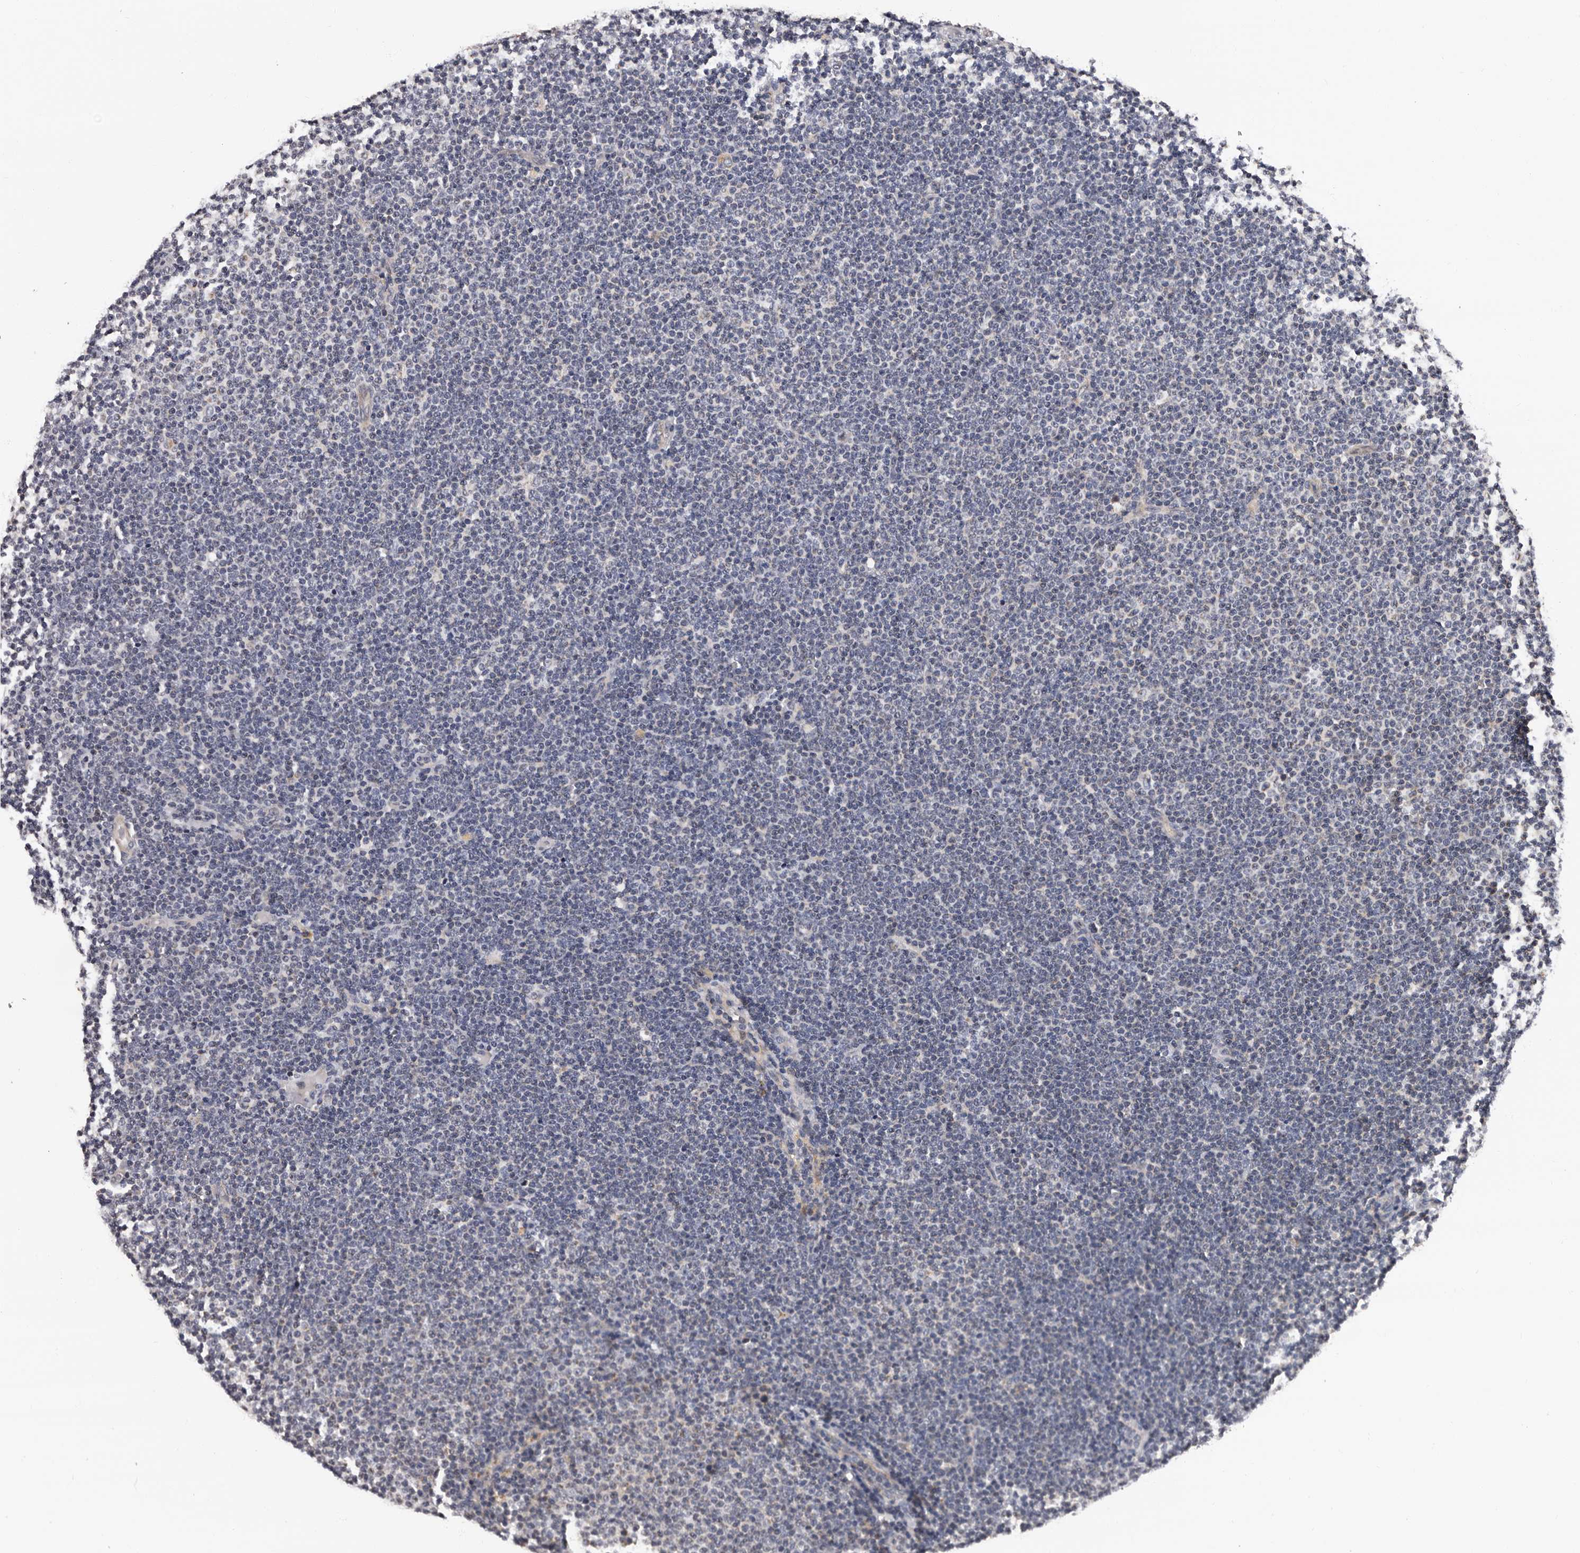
{"staining": {"intensity": "negative", "quantity": "none", "location": "none"}, "tissue": "lymphoma", "cell_type": "Tumor cells", "image_type": "cancer", "snomed": [{"axis": "morphology", "description": "Malignant lymphoma, non-Hodgkin's type, Low grade"}, {"axis": "topography", "description": "Lymph node"}], "caption": "Immunohistochemistry (IHC) photomicrograph of neoplastic tissue: human low-grade malignant lymphoma, non-Hodgkin's type stained with DAB (3,3'-diaminobenzidine) shows no significant protein positivity in tumor cells. (IHC, brightfield microscopy, high magnification).", "gene": "TAF4B", "patient": {"sex": "female", "age": 53}}